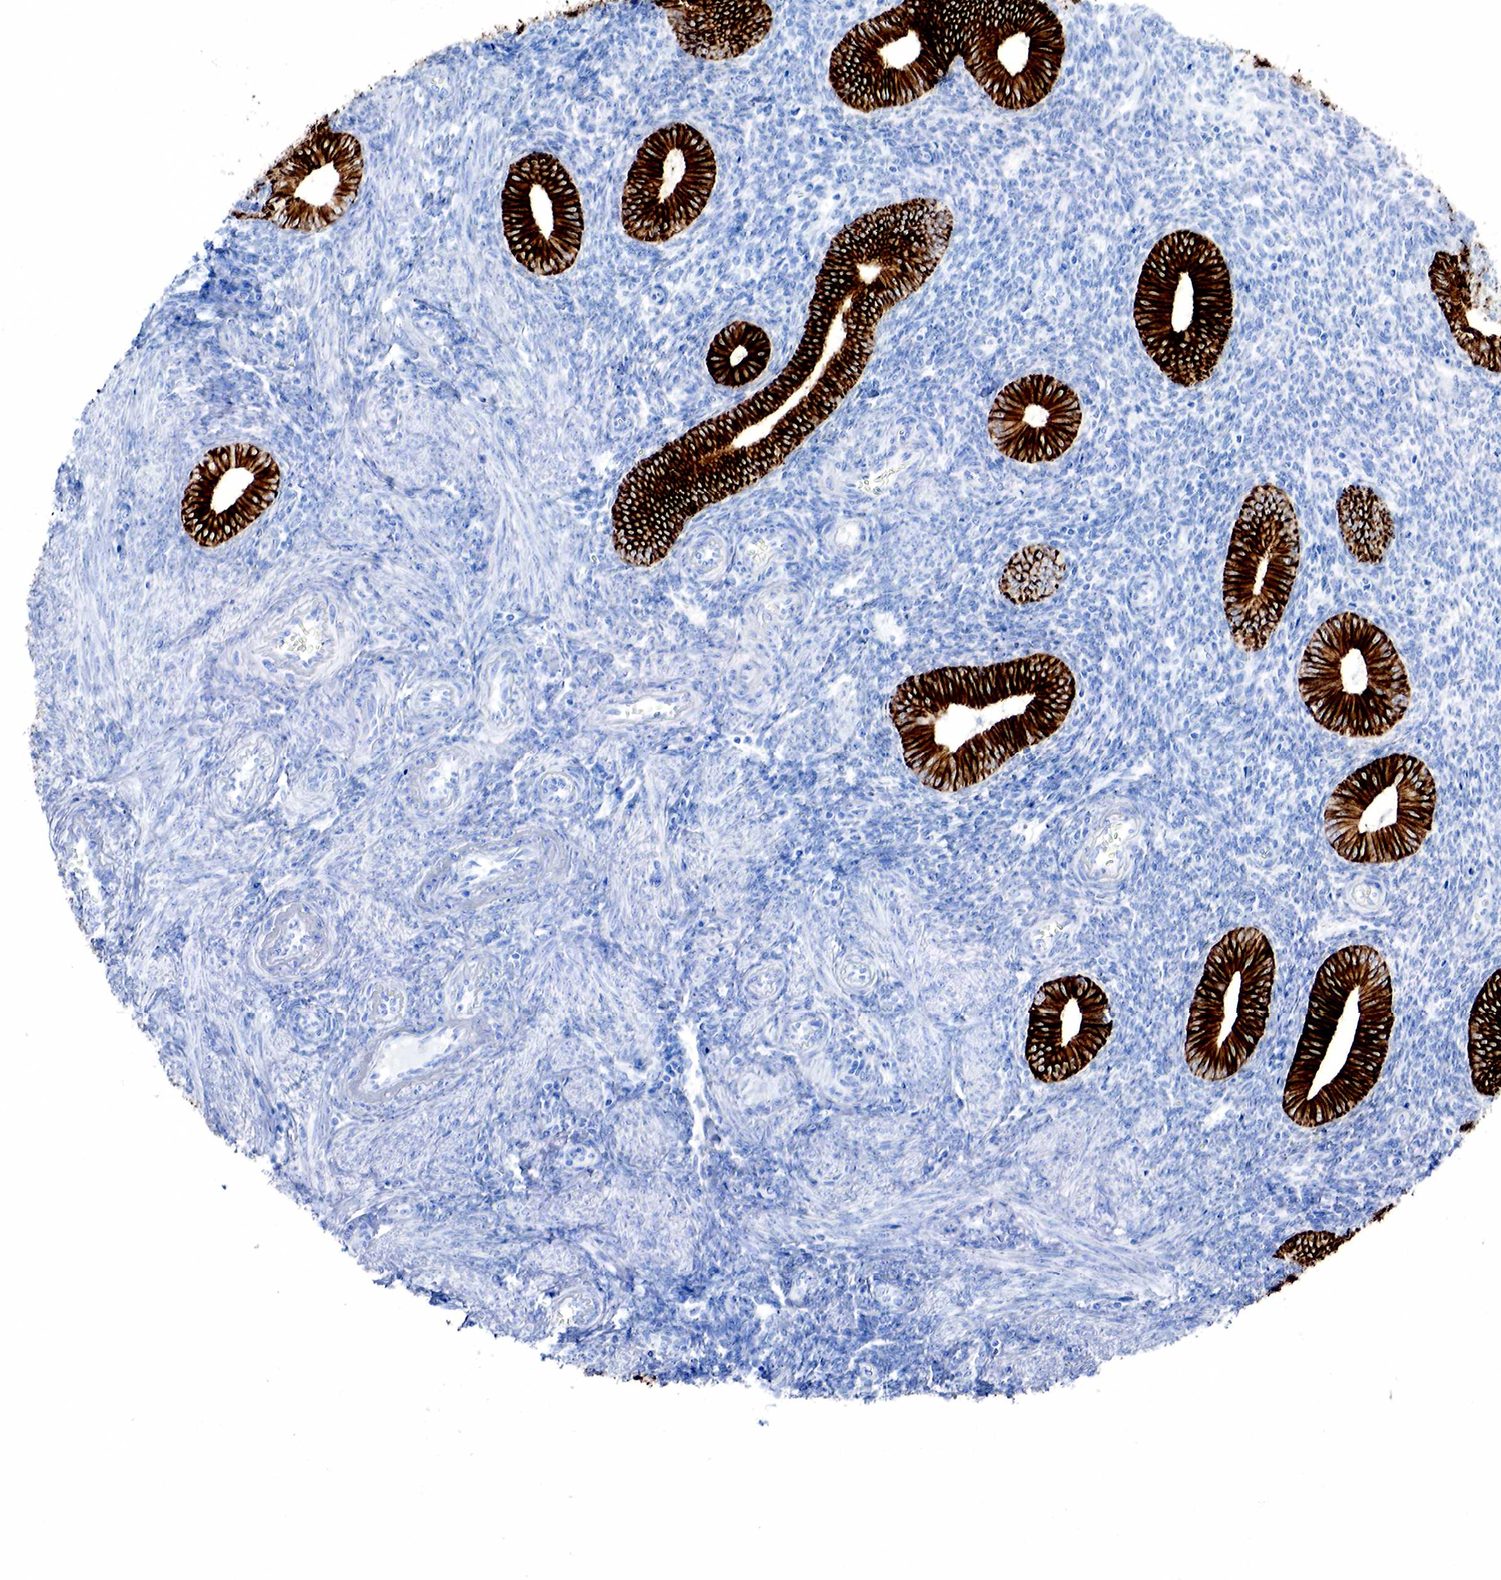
{"staining": {"intensity": "negative", "quantity": "none", "location": "none"}, "tissue": "endometrium", "cell_type": "Cells in endometrial stroma", "image_type": "normal", "snomed": [{"axis": "morphology", "description": "Normal tissue, NOS"}, {"axis": "topography", "description": "Endometrium"}], "caption": "IHC micrograph of unremarkable endometrium: human endometrium stained with DAB displays no significant protein expression in cells in endometrial stroma. (IHC, brightfield microscopy, high magnification).", "gene": "KRT7", "patient": {"sex": "female", "age": 35}}